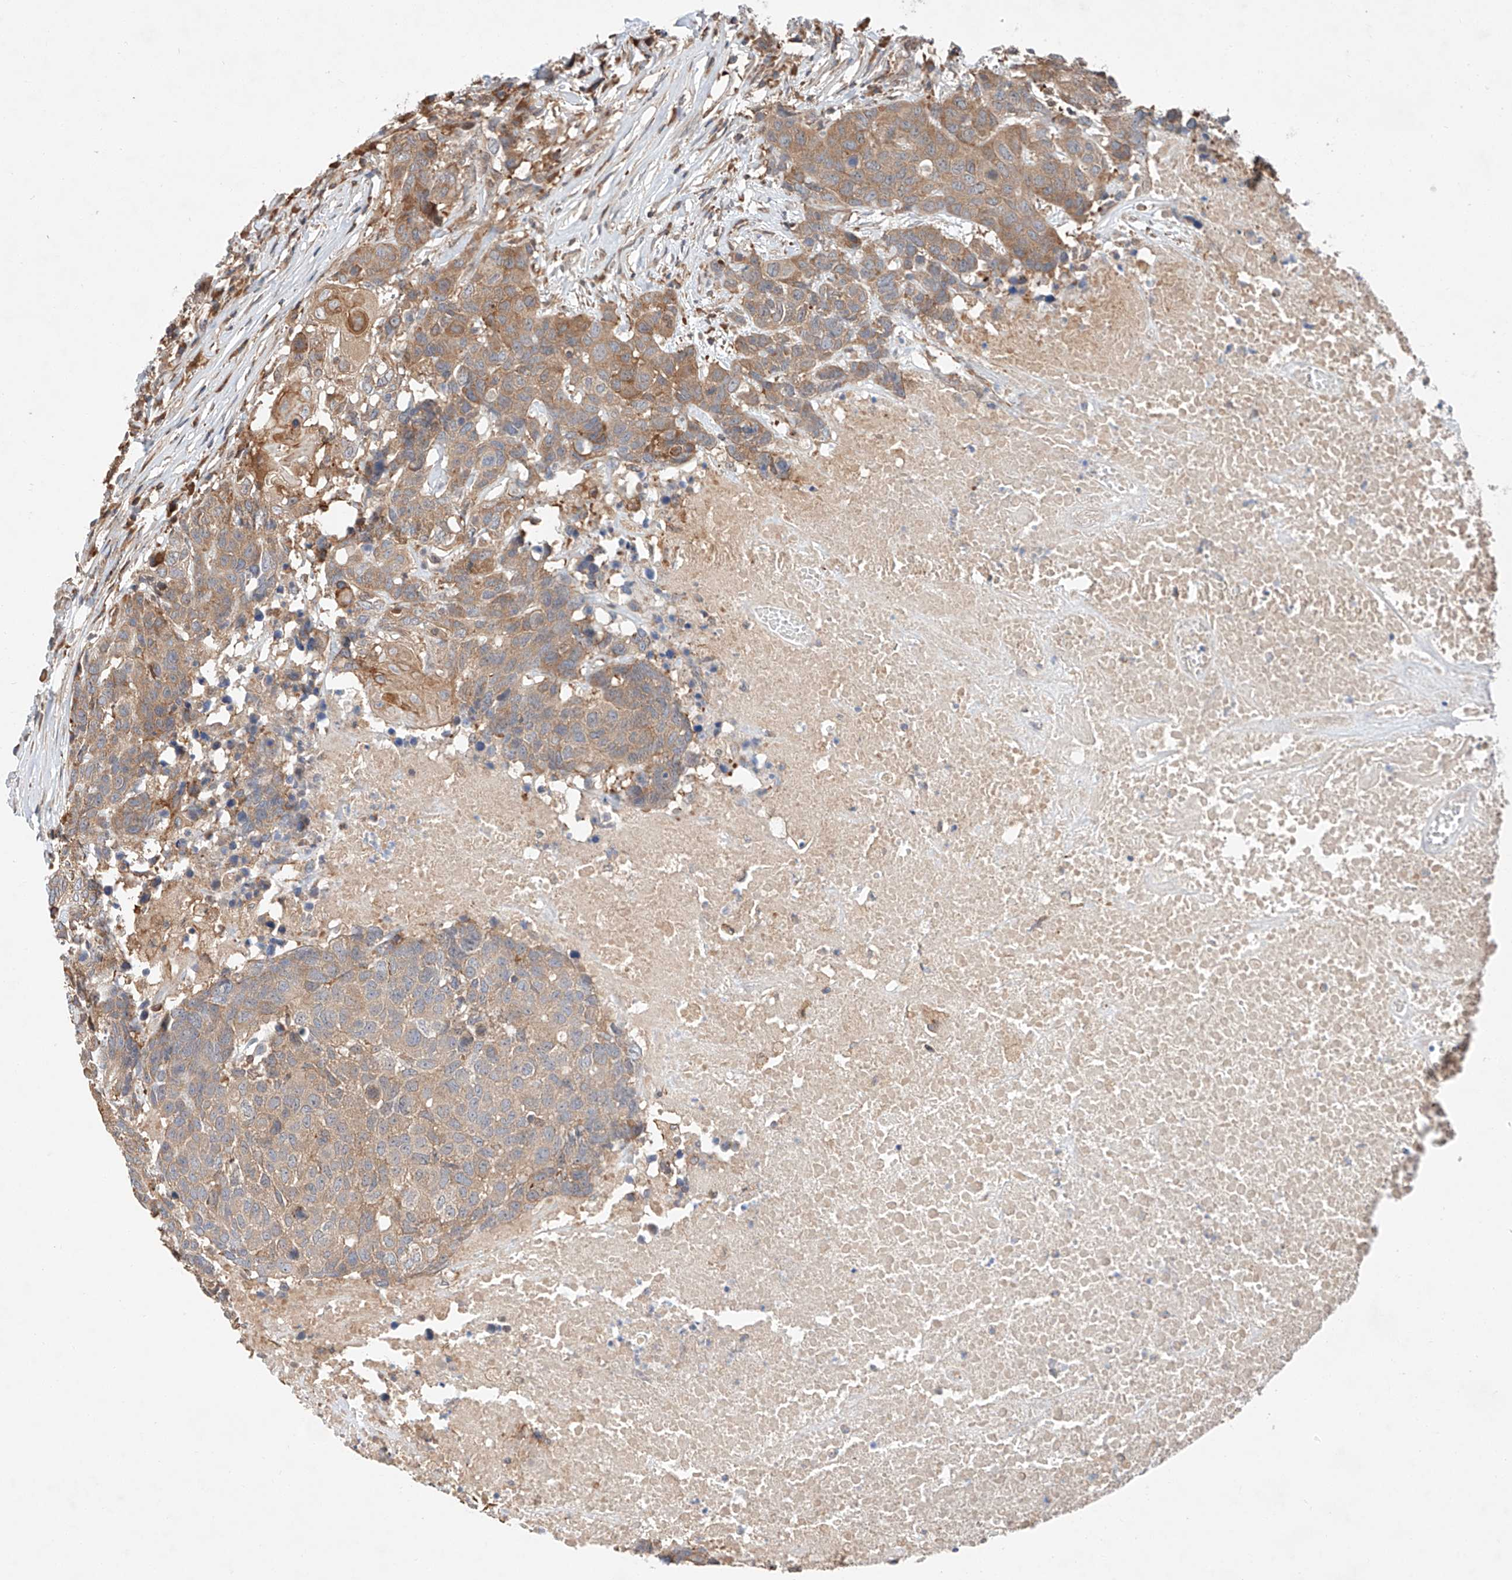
{"staining": {"intensity": "moderate", "quantity": "<25%", "location": "cytoplasmic/membranous"}, "tissue": "head and neck cancer", "cell_type": "Tumor cells", "image_type": "cancer", "snomed": [{"axis": "morphology", "description": "Squamous cell carcinoma, NOS"}, {"axis": "topography", "description": "Head-Neck"}], "caption": "A micrograph showing moderate cytoplasmic/membranous staining in about <25% of tumor cells in head and neck cancer, as visualized by brown immunohistochemical staining.", "gene": "RUSC1", "patient": {"sex": "male", "age": 66}}